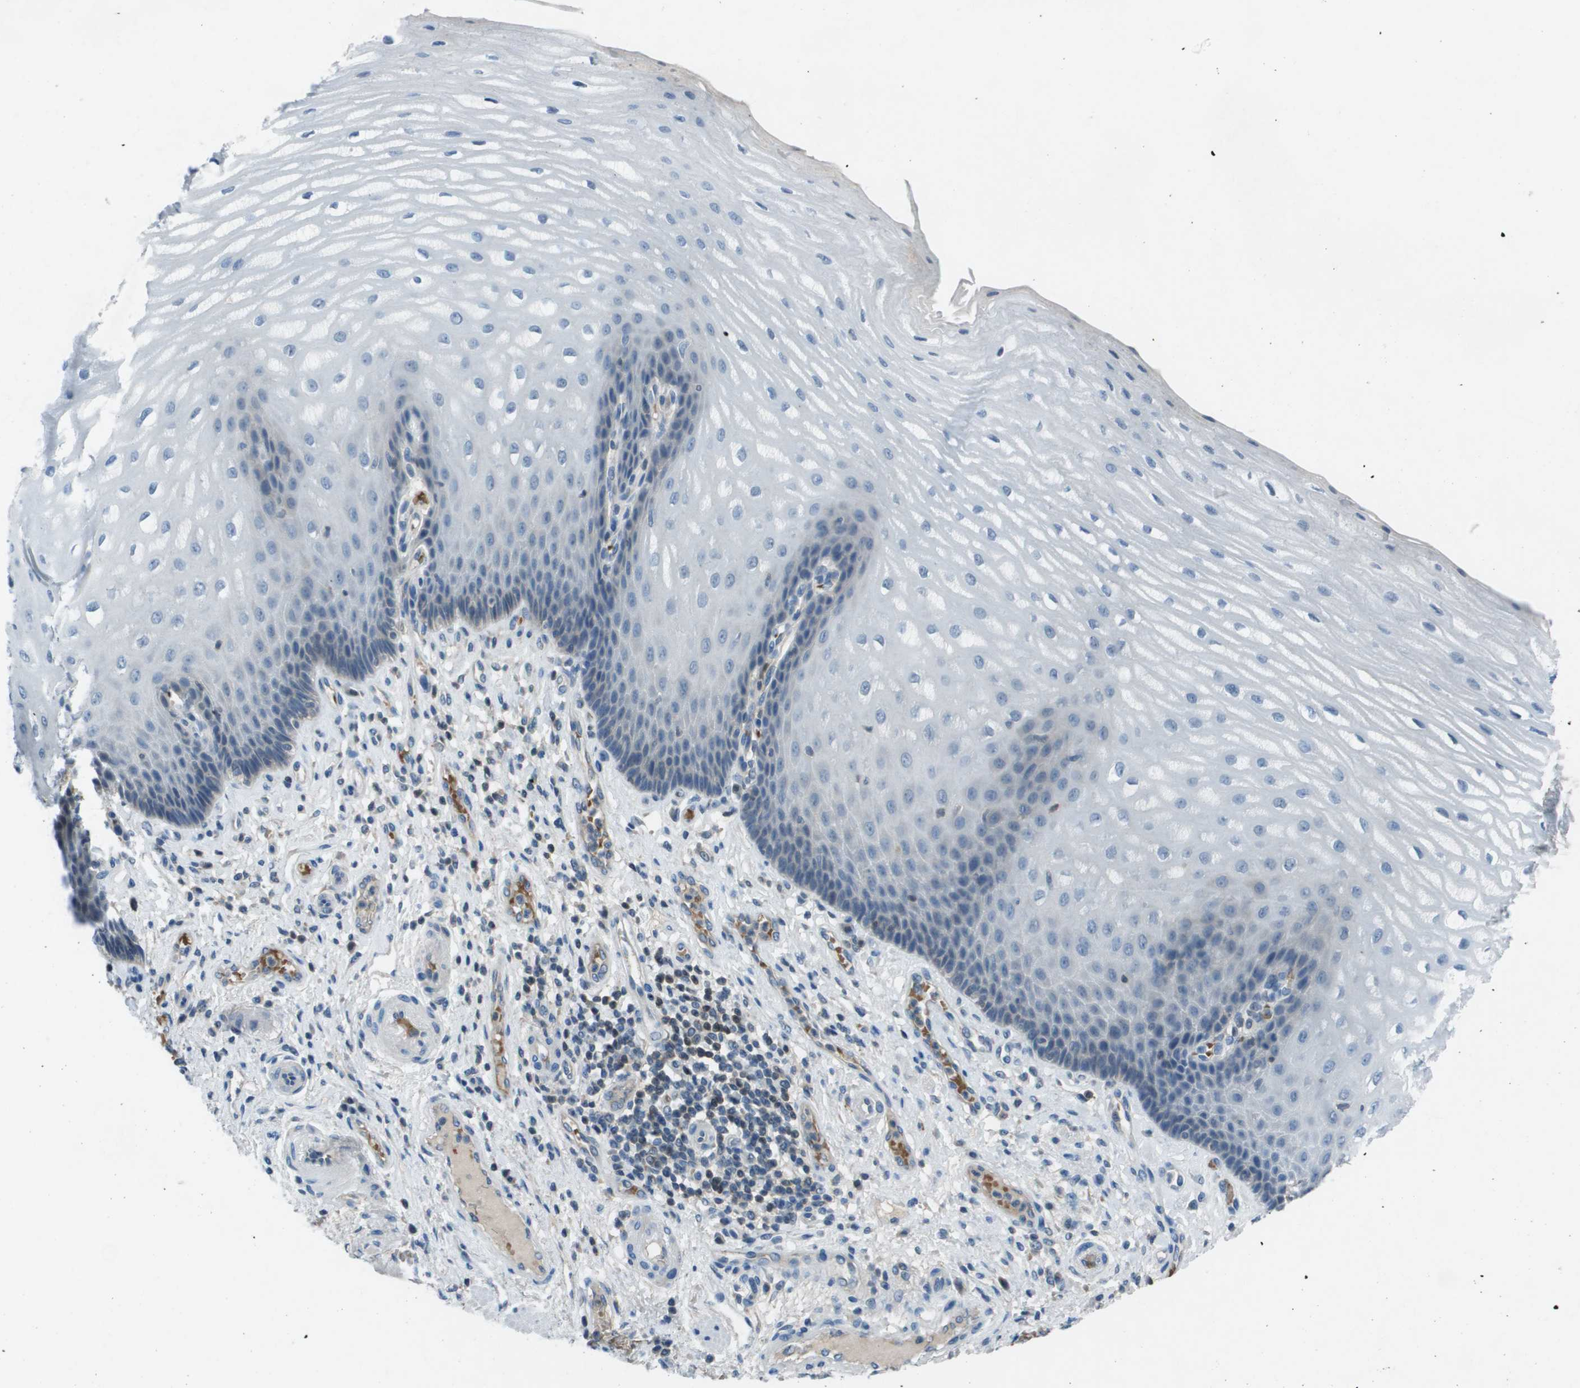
{"staining": {"intensity": "negative", "quantity": "none", "location": "none"}, "tissue": "esophagus", "cell_type": "Squamous epithelial cells", "image_type": "normal", "snomed": [{"axis": "morphology", "description": "Normal tissue, NOS"}, {"axis": "topography", "description": "Esophagus"}], "caption": "This histopathology image is of normal esophagus stained with immunohistochemistry (IHC) to label a protein in brown with the nuclei are counter-stained blue. There is no expression in squamous epithelial cells. (Stains: DAB immunohistochemistry with hematoxylin counter stain, Microscopy: brightfield microscopy at high magnification).", "gene": "CAMK4", "patient": {"sex": "male", "age": 54}}